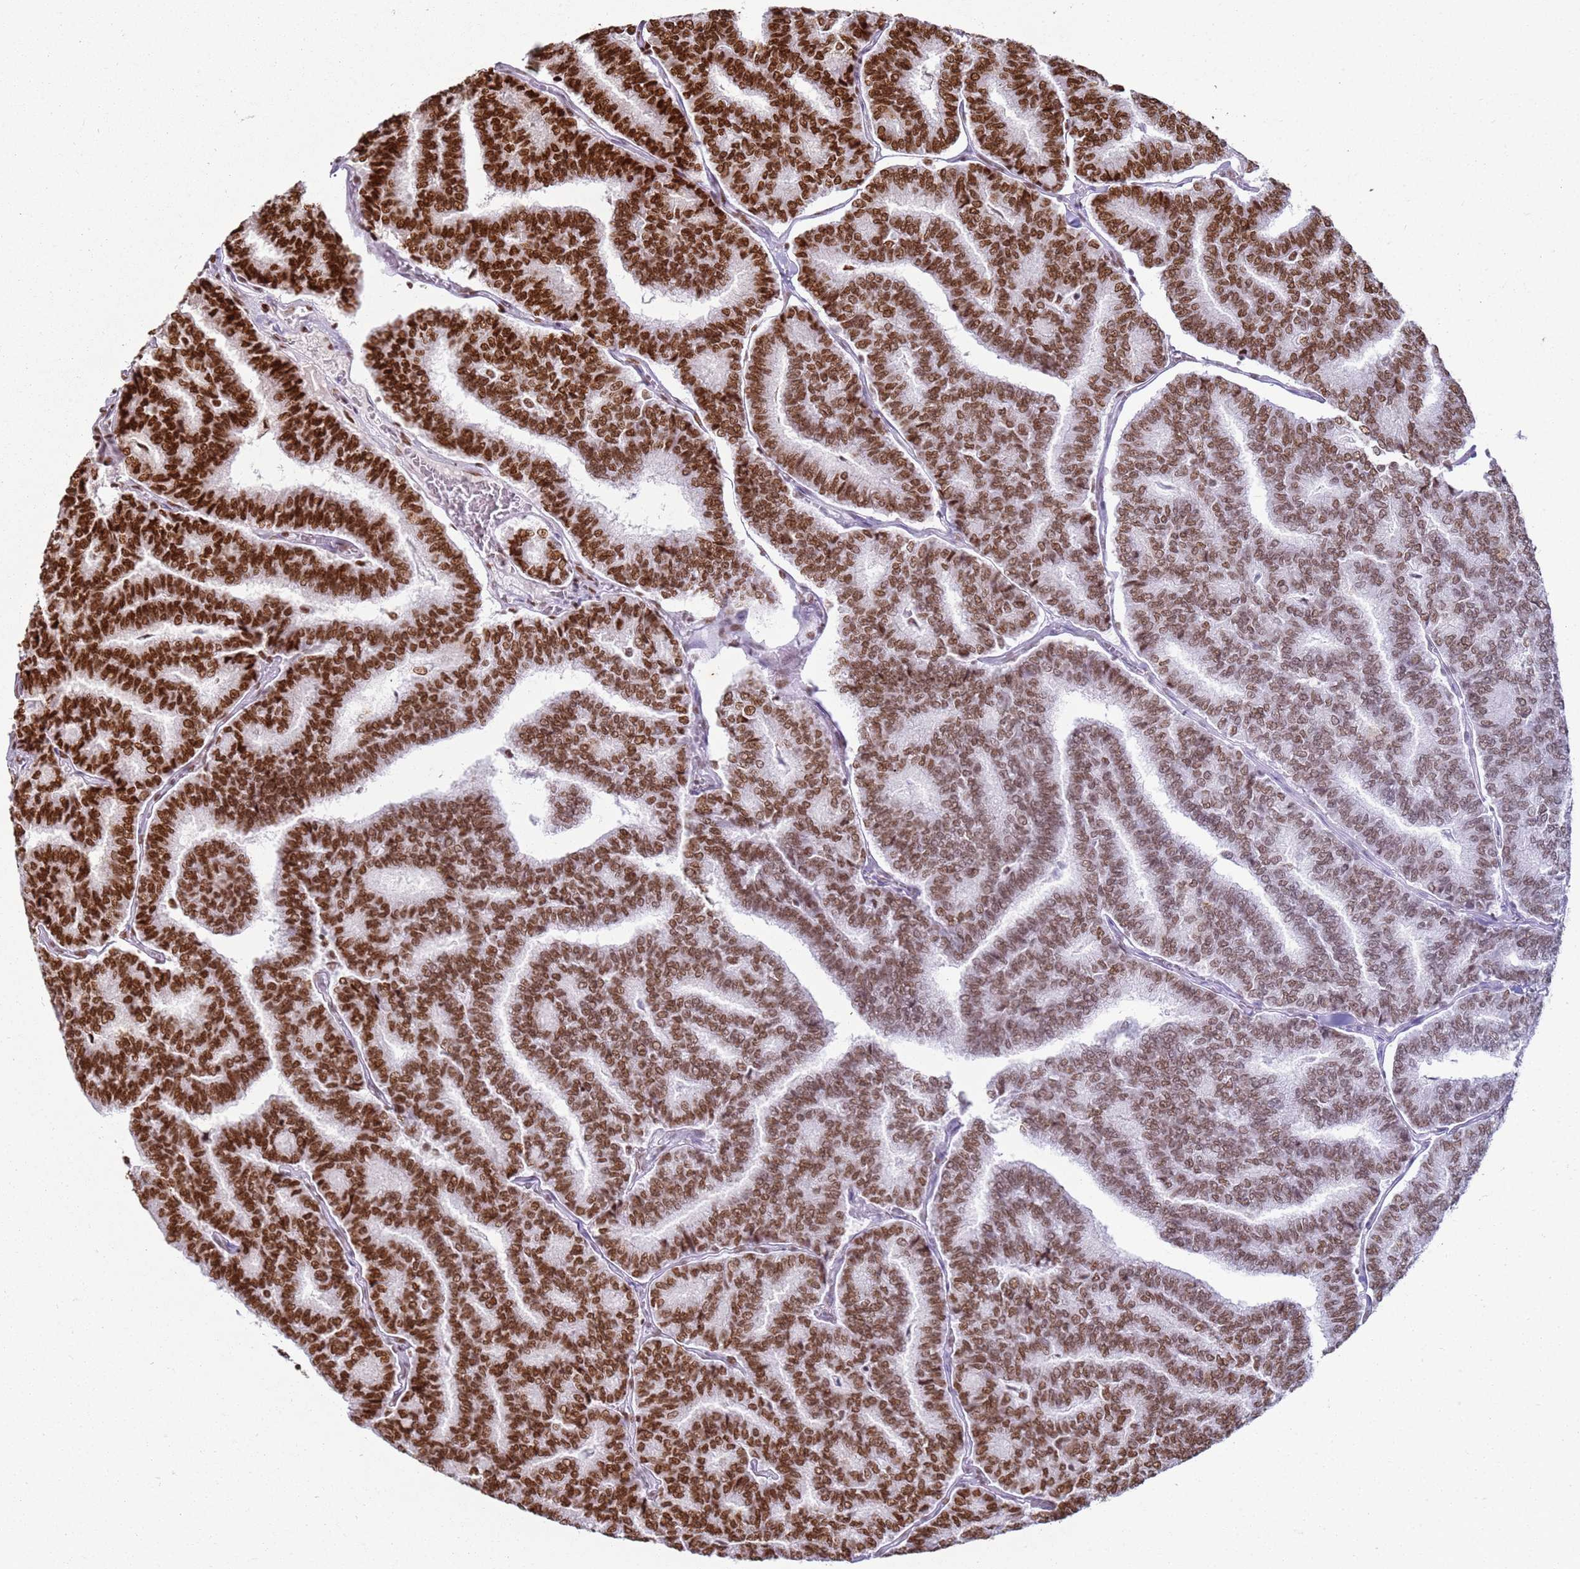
{"staining": {"intensity": "strong", "quantity": ">75%", "location": "nuclear"}, "tissue": "thyroid cancer", "cell_type": "Tumor cells", "image_type": "cancer", "snomed": [{"axis": "morphology", "description": "Papillary adenocarcinoma, NOS"}, {"axis": "topography", "description": "Thyroid gland"}], "caption": "Immunohistochemistry (IHC) (DAB (3,3'-diaminobenzidine)) staining of human thyroid cancer demonstrates strong nuclear protein staining in approximately >75% of tumor cells.", "gene": "TENT4A", "patient": {"sex": "female", "age": 35}}